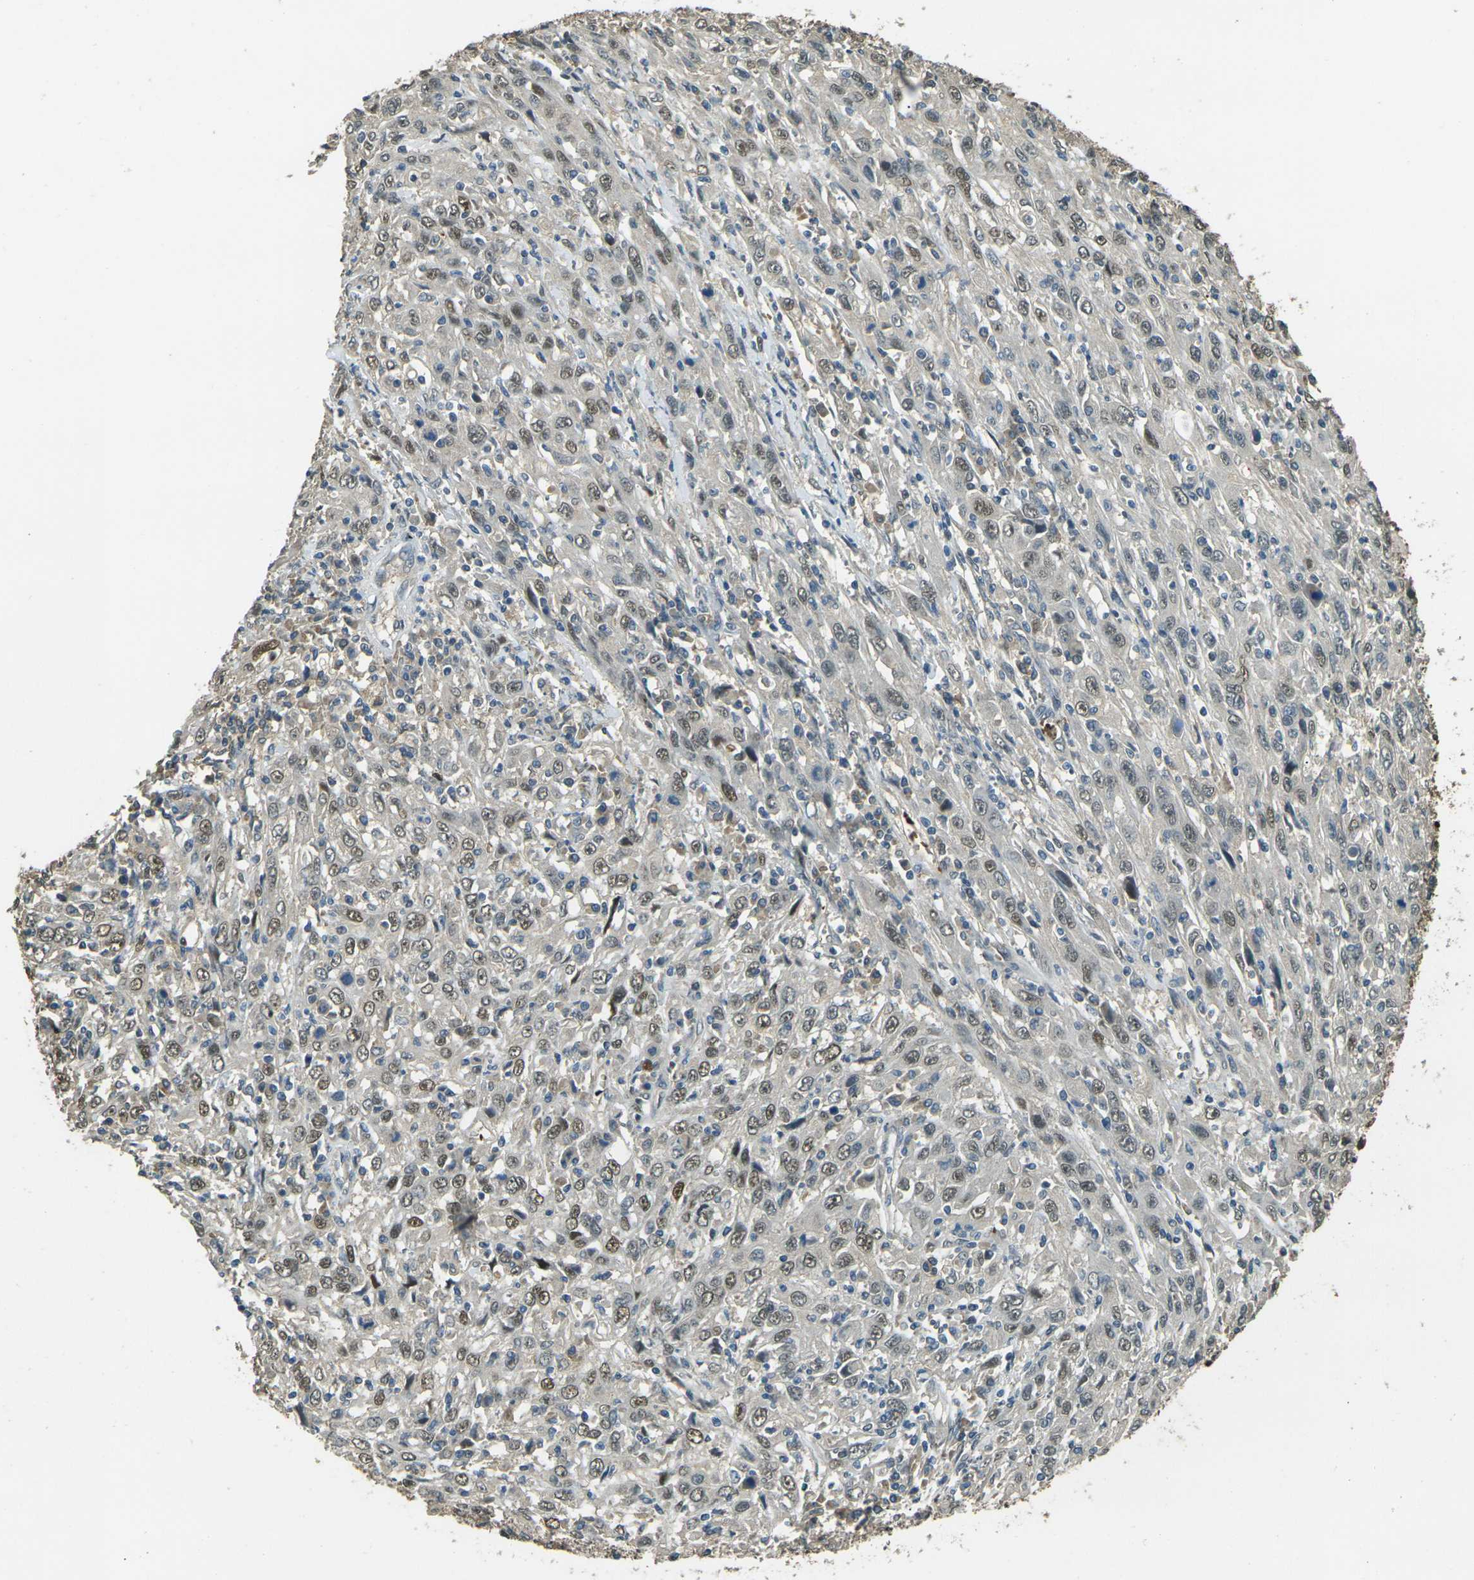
{"staining": {"intensity": "moderate", "quantity": "25%-75%", "location": "nuclear"}, "tissue": "cervical cancer", "cell_type": "Tumor cells", "image_type": "cancer", "snomed": [{"axis": "morphology", "description": "Squamous cell carcinoma, NOS"}, {"axis": "topography", "description": "Cervix"}], "caption": "Cervical cancer (squamous cell carcinoma) stained with a brown dye reveals moderate nuclear positive expression in approximately 25%-75% of tumor cells.", "gene": "TOR1A", "patient": {"sex": "female", "age": 46}}